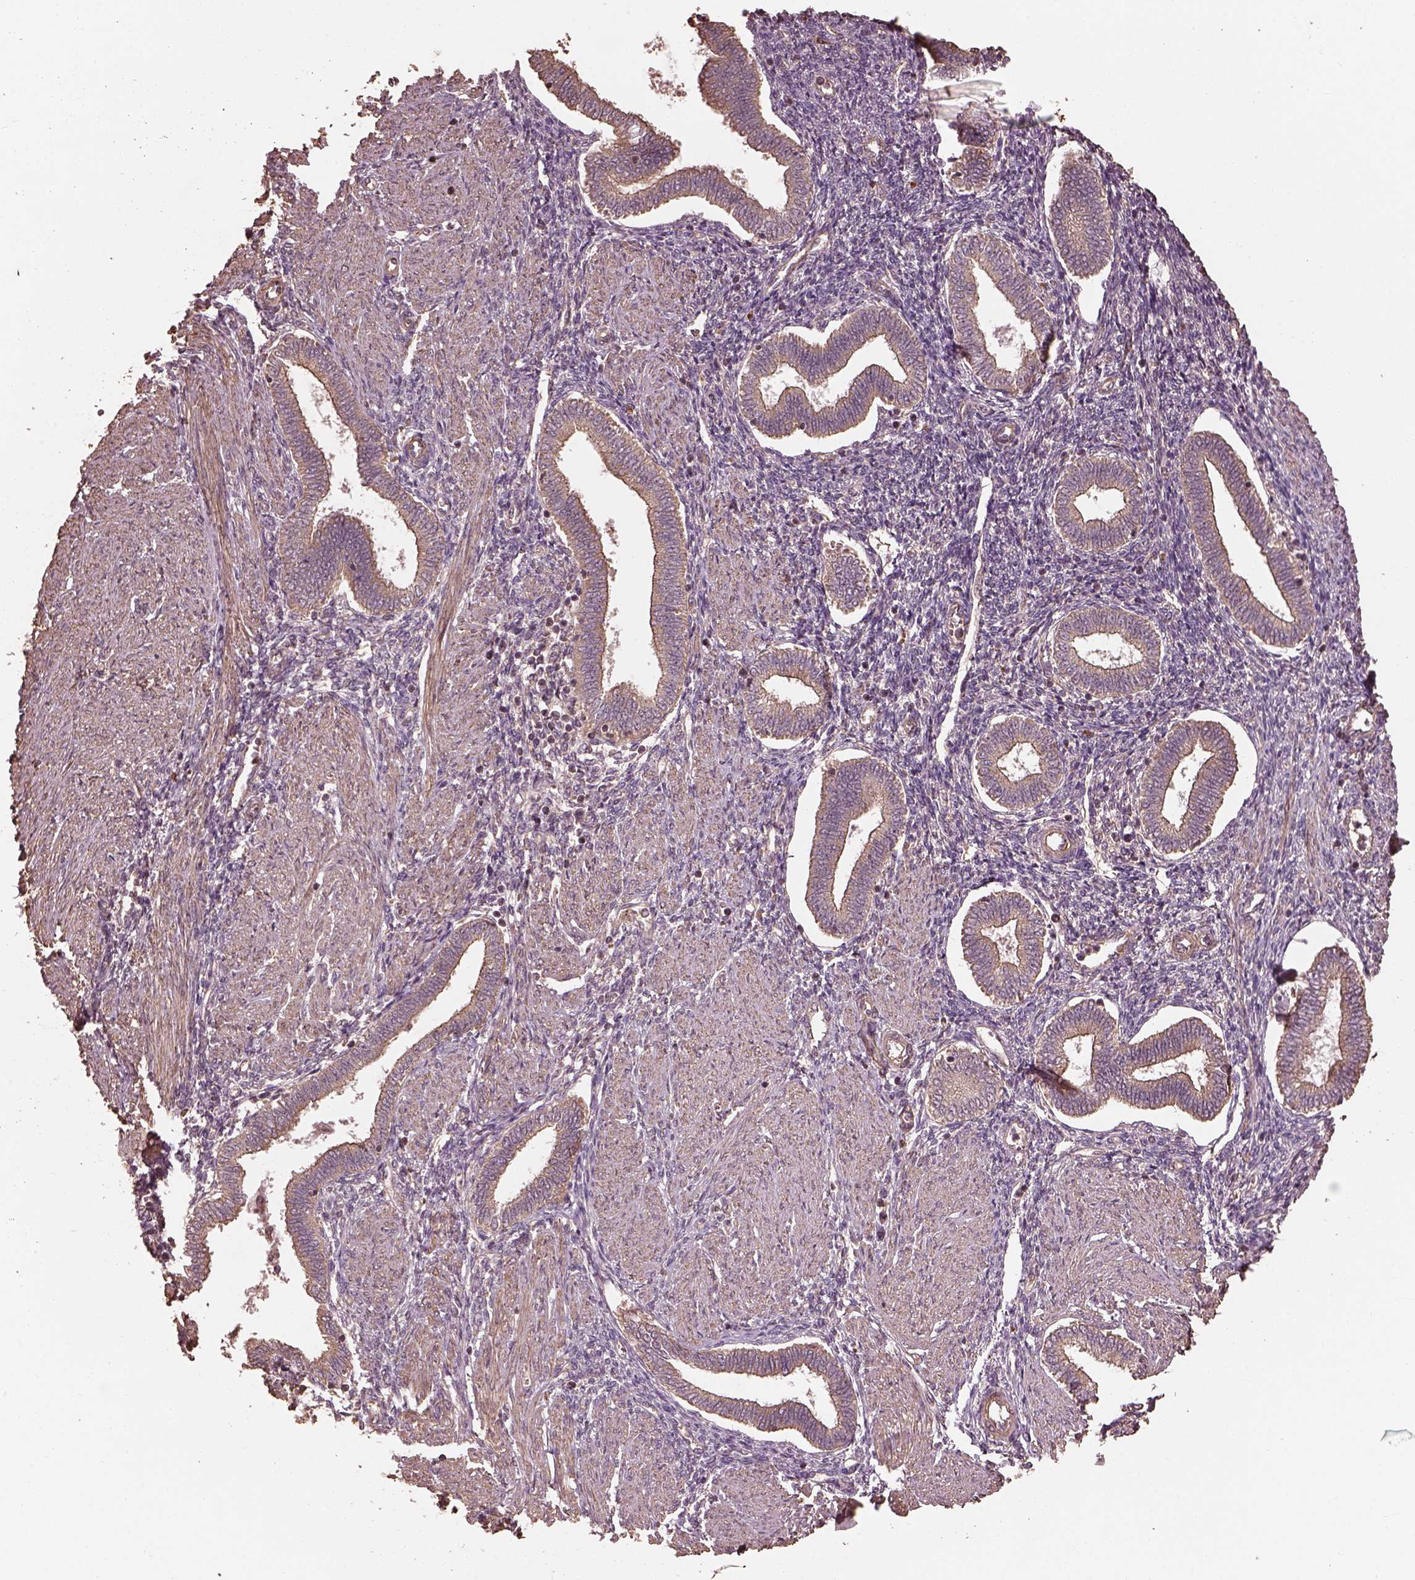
{"staining": {"intensity": "negative", "quantity": "none", "location": "none"}, "tissue": "endometrium", "cell_type": "Cells in endometrial stroma", "image_type": "normal", "snomed": [{"axis": "morphology", "description": "Normal tissue, NOS"}, {"axis": "topography", "description": "Endometrium"}], "caption": "Immunohistochemistry histopathology image of unremarkable endometrium: endometrium stained with DAB (3,3'-diaminobenzidine) demonstrates no significant protein positivity in cells in endometrial stroma. (Stains: DAB IHC with hematoxylin counter stain, Microscopy: brightfield microscopy at high magnification).", "gene": "METTL4", "patient": {"sex": "female", "age": 42}}